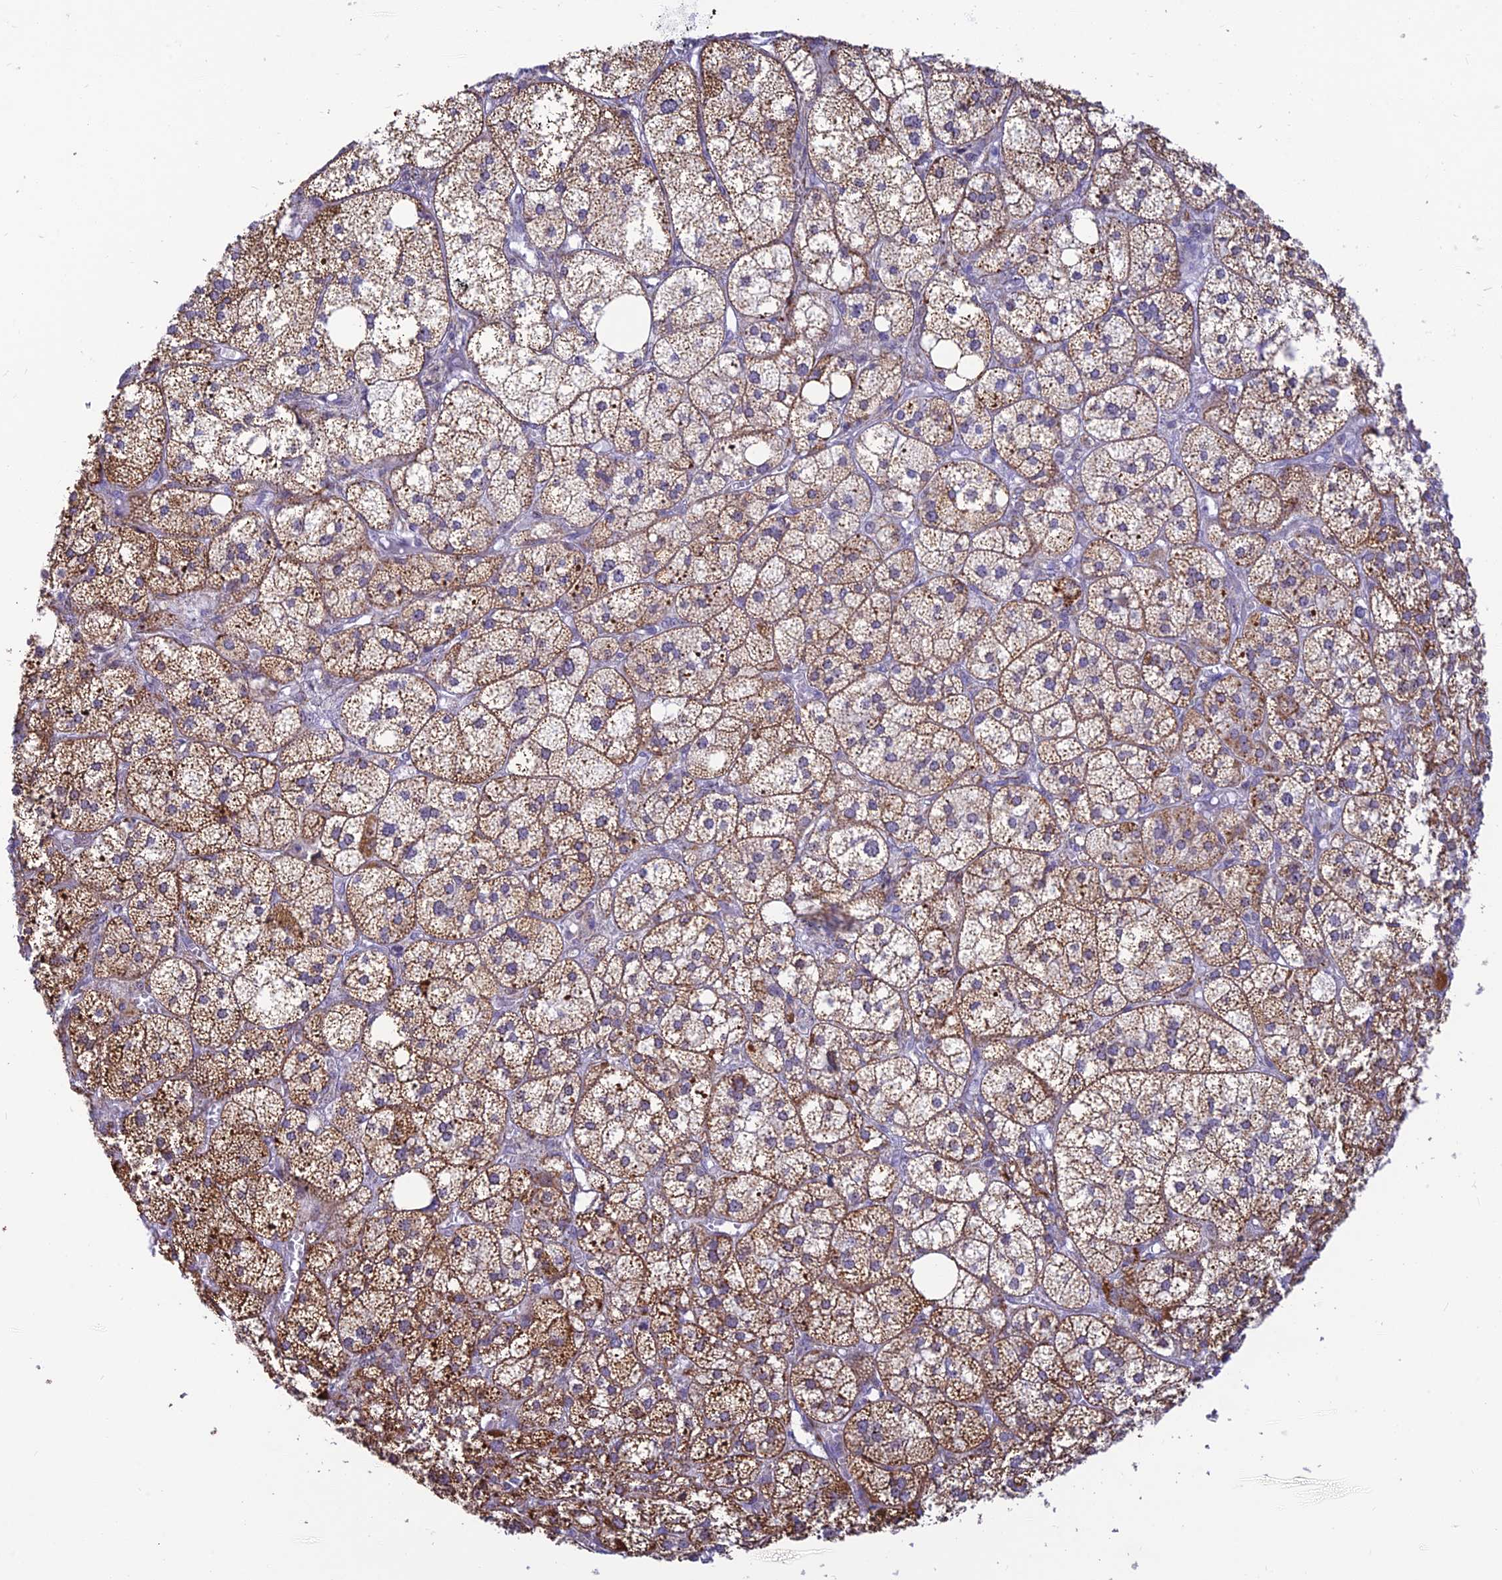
{"staining": {"intensity": "strong", "quantity": ">75%", "location": "cytoplasmic/membranous"}, "tissue": "adrenal gland", "cell_type": "Glandular cells", "image_type": "normal", "snomed": [{"axis": "morphology", "description": "Normal tissue, NOS"}, {"axis": "topography", "description": "Adrenal gland"}], "caption": "This histopathology image displays immunohistochemistry (IHC) staining of benign human adrenal gland, with high strong cytoplasmic/membranous staining in about >75% of glandular cells.", "gene": "POLR1G", "patient": {"sex": "female", "age": 61}}